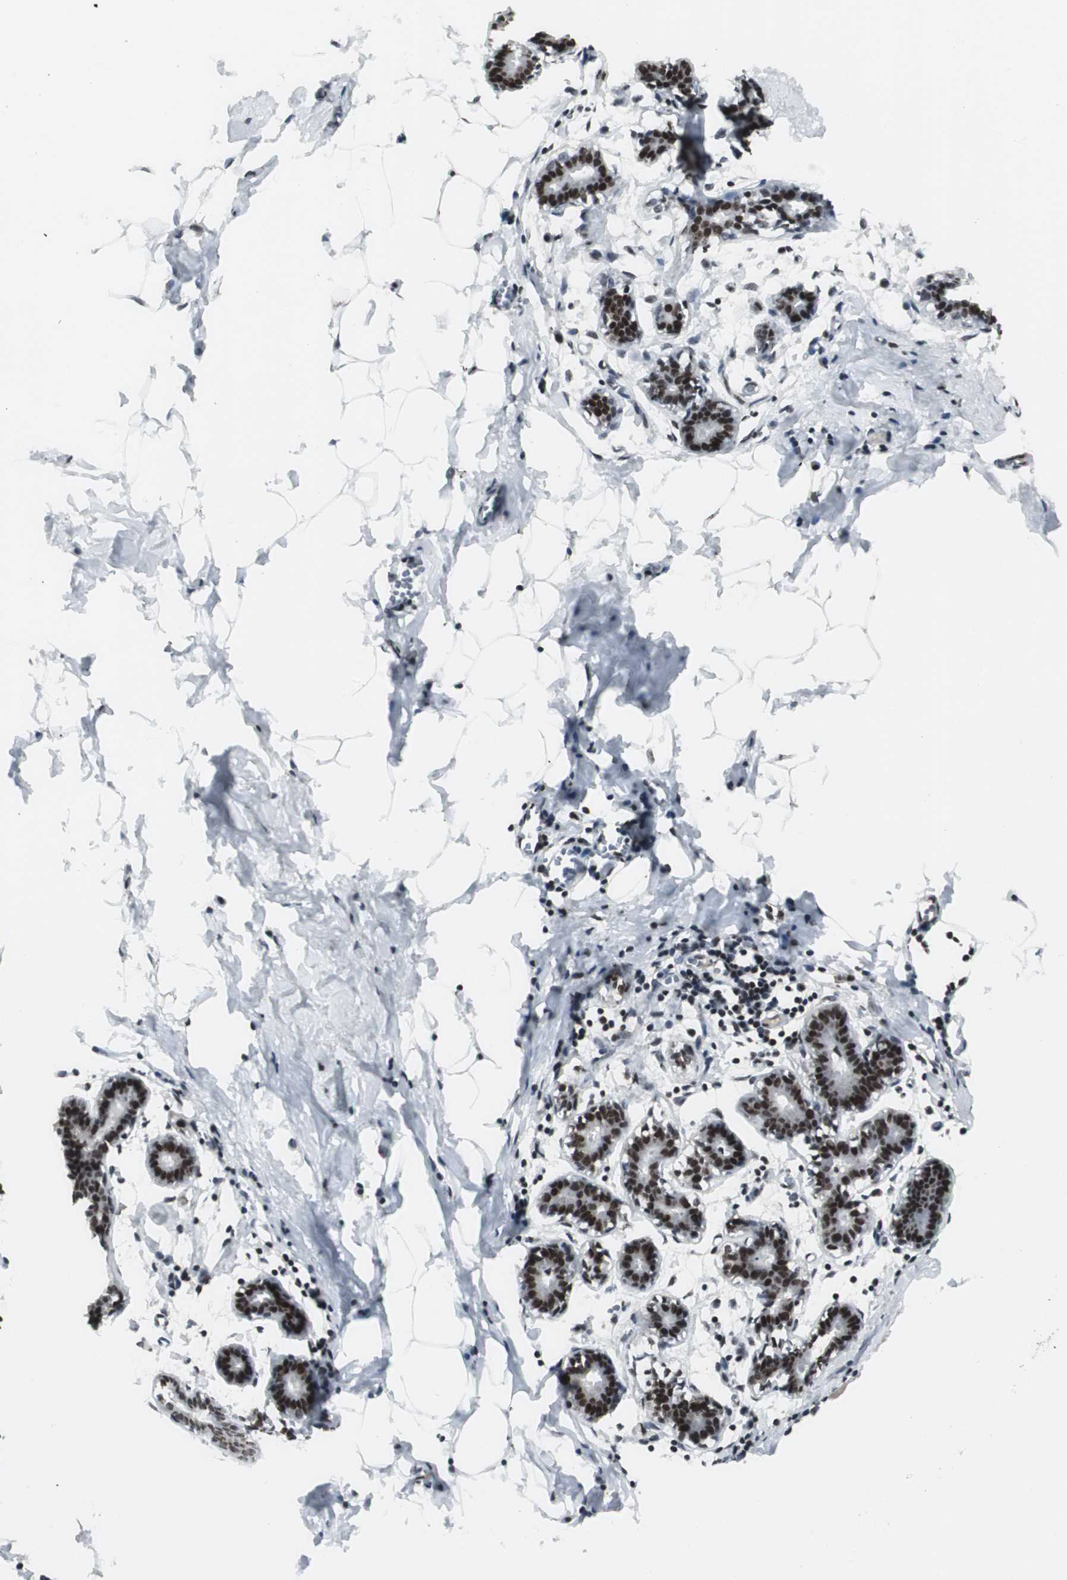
{"staining": {"intensity": "moderate", "quantity": ">75%", "location": "nuclear"}, "tissue": "breast", "cell_type": "Adipocytes", "image_type": "normal", "snomed": [{"axis": "morphology", "description": "Normal tissue, NOS"}, {"axis": "topography", "description": "Breast"}], "caption": "The immunohistochemical stain labels moderate nuclear positivity in adipocytes of normal breast.", "gene": "RAD9A", "patient": {"sex": "female", "age": 27}}